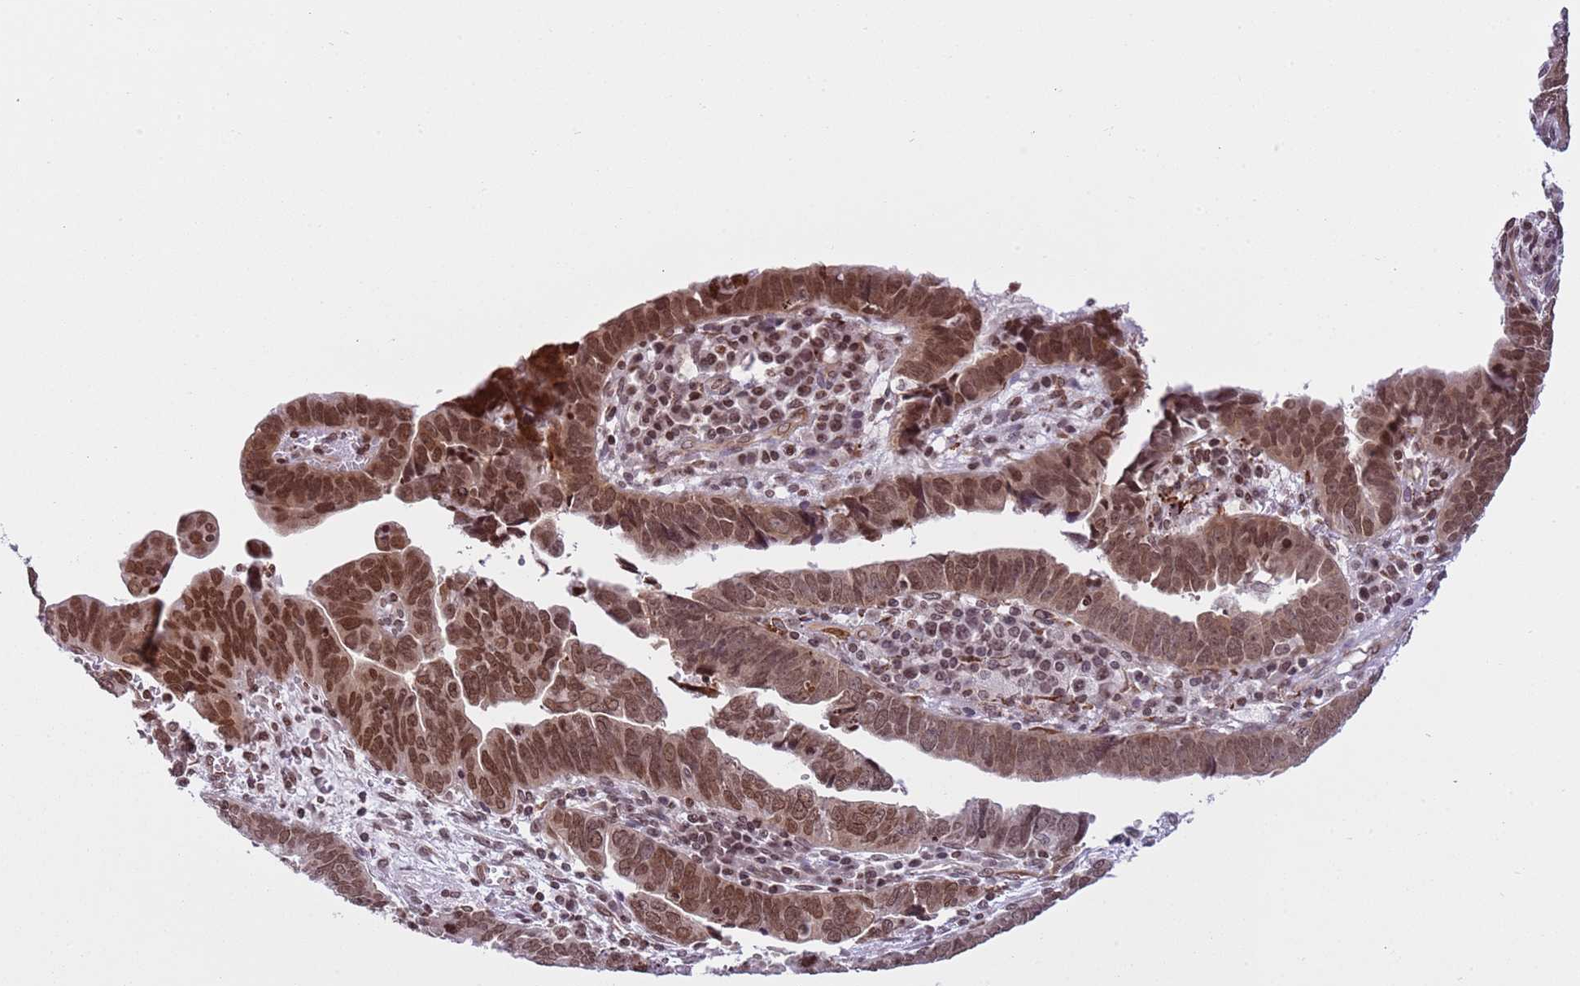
{"staining": {"intensity": "moderate", "quantity": ">75%", "location": "cytoplasmic/membranous,nuclear"}, "tissue": "endometrial cancer", "cell_type": "Tumor cells", "image_type": "cancer", "snomed": [{"axis": "morphology", "description": "Adenocarcinoma, NOS"}, {"axis": "topography", "description": "Endometrium"}], "caption": "Adenocarcinoma (endometrial) stained with a protein marker exhibits moderate staining in tumor cells.", "gene": "NRIP1", "patient": {"sex": "female", "age": 75}}